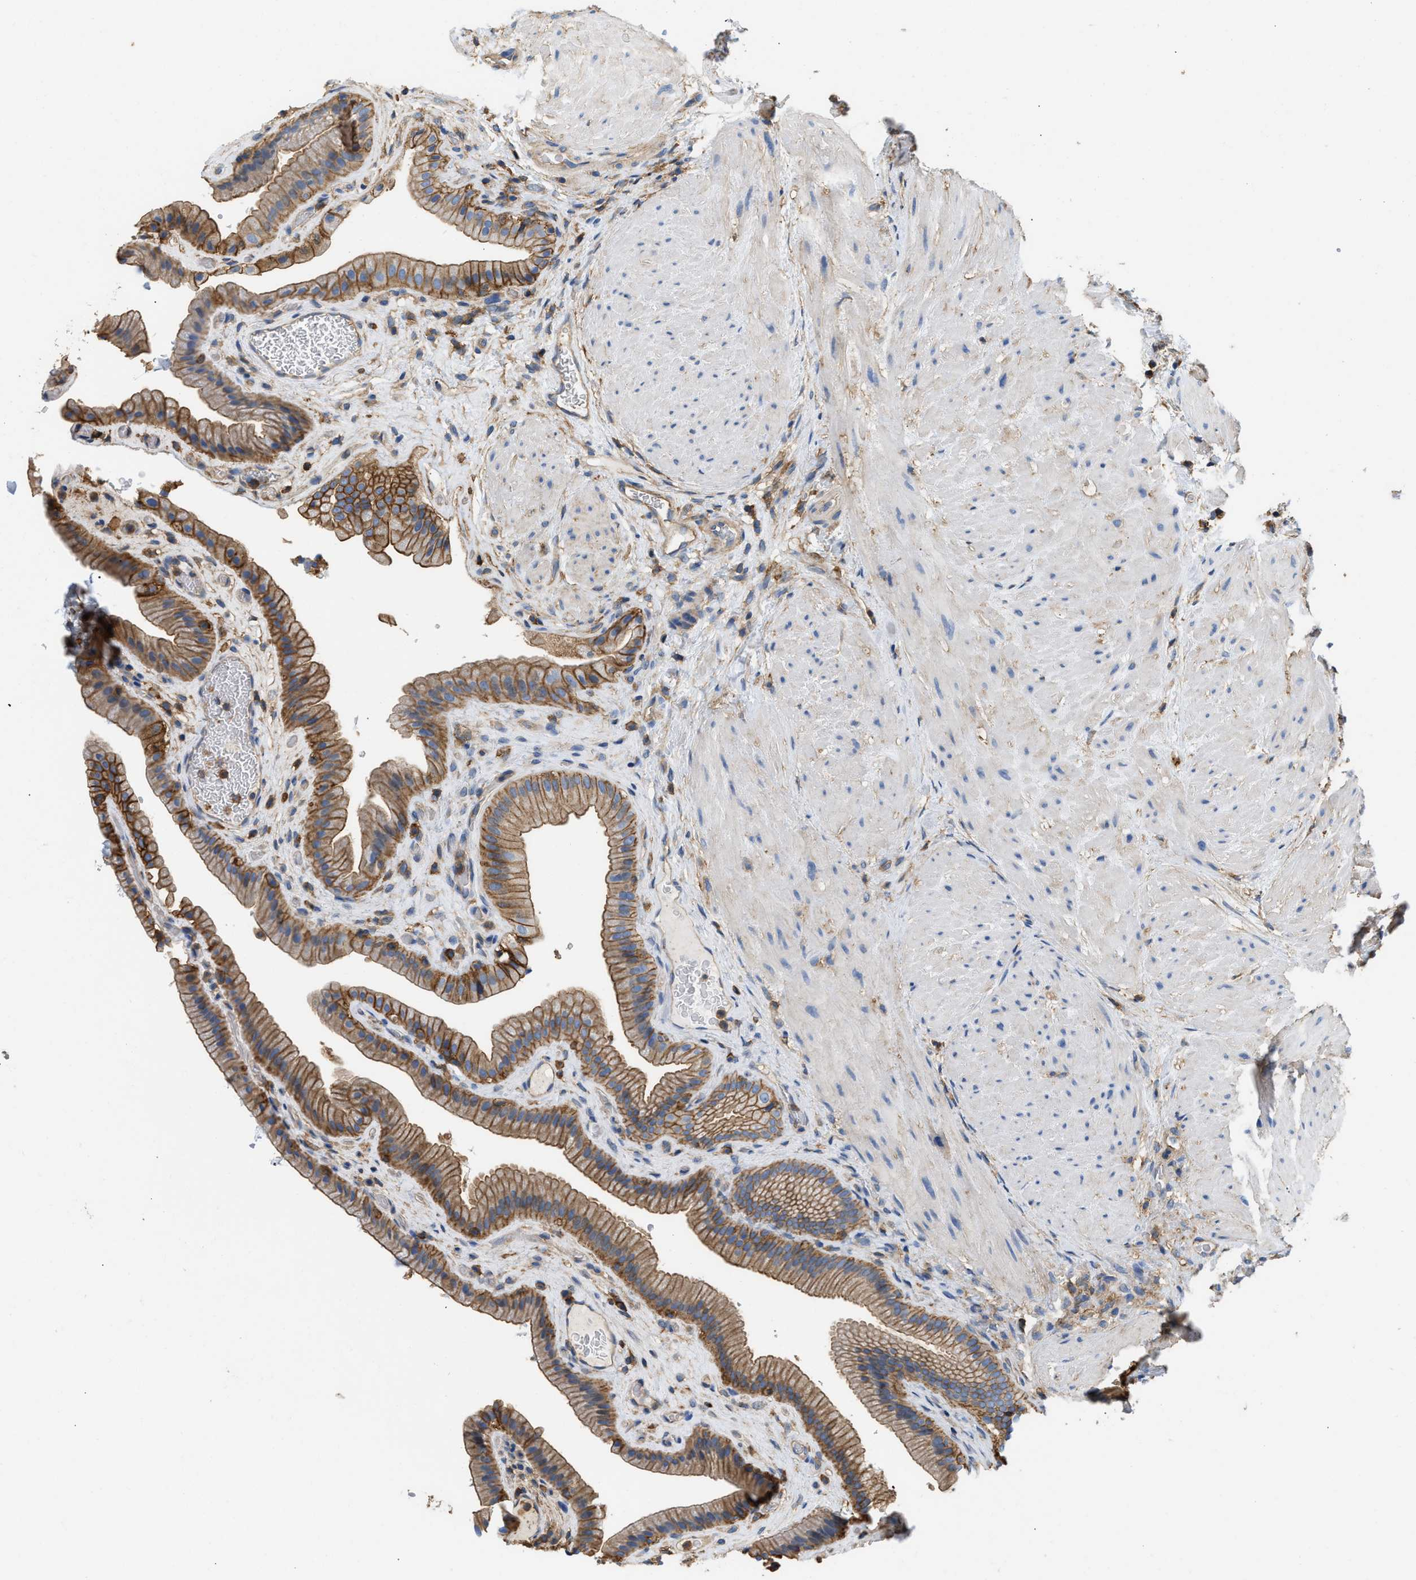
{"staining": {"intensity": "strong", "quantity": ">75%", "location": "cytoplasmic/membranous"}, "tissue": "gallbladder", "cell_type": "Glandular cells", "image_type": "normal", "snomed": [{"axis": "morphology", "description": "Normal tissue, NOS"}, {"axis": "topography", "description": "Gallbladder"}], "caption": "Normal gallbladder shows strong cytoplasmic/membranous positivity in approximately >75% of glandular cells.", "gene": "GNB4", "patient": {"sex": "male", "age": 49}}